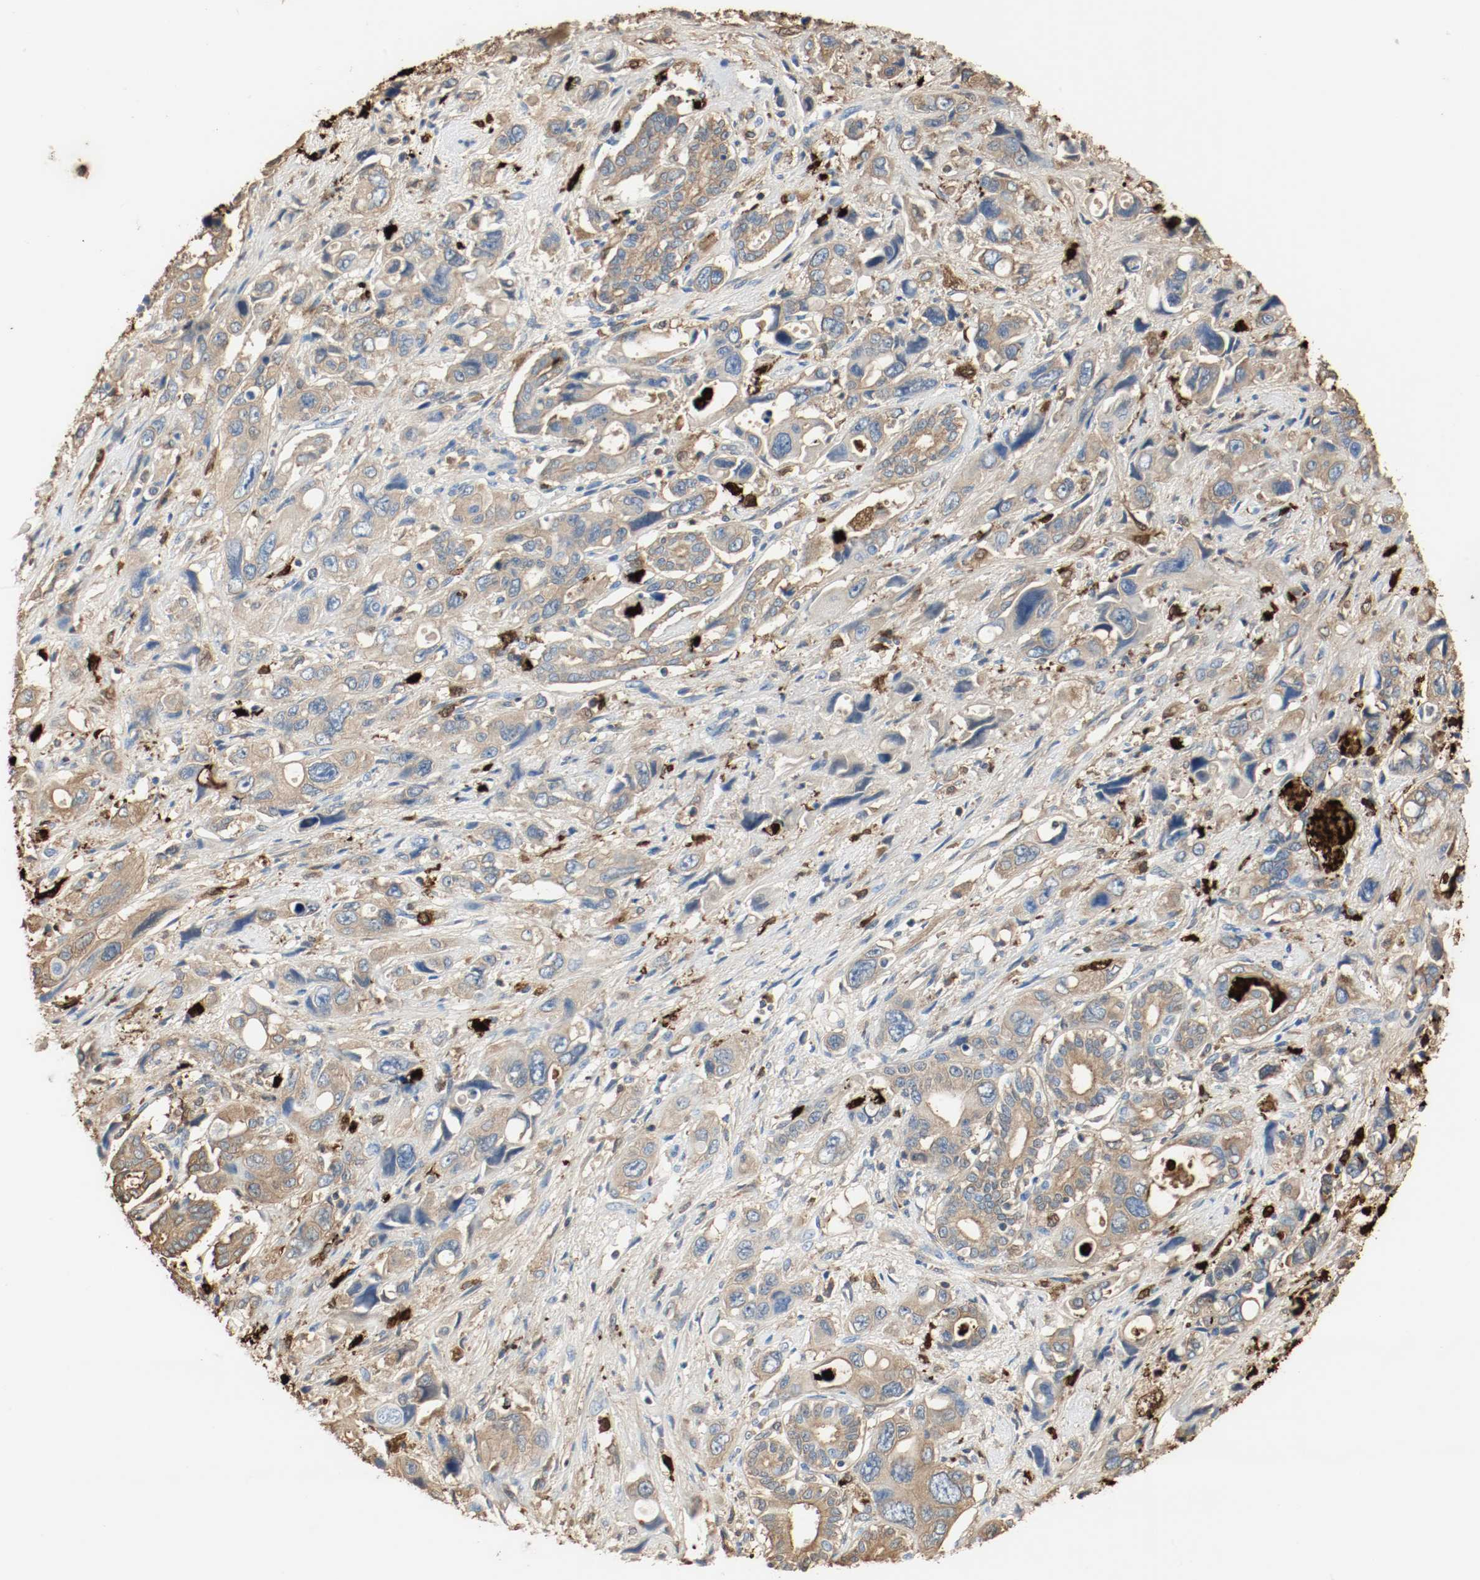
{"staining": {"intensity": "weak", "quantity": "25%-75%", "location": "cytoplasmic/membranous"}, "tissue": "pancreatic cancer", "cell_type": "Tumor cells", "image_type": "cancer", "snomed": [{"axis": "morphology", "description": "Adenocarcinoma, NOS"}, {"axis": "topography", "description": "Pancreas"}], "caption": "Immunohistochemistry photomicrograph of pancreatic adenocarcinoma stained for a protein (brown), which exhibits low levels of weak cytoplasmic/membranous expression in about 25%-75% of tumor cells.", "gene": "S100A9", "patient": {"sex": "male", "age": 46}}